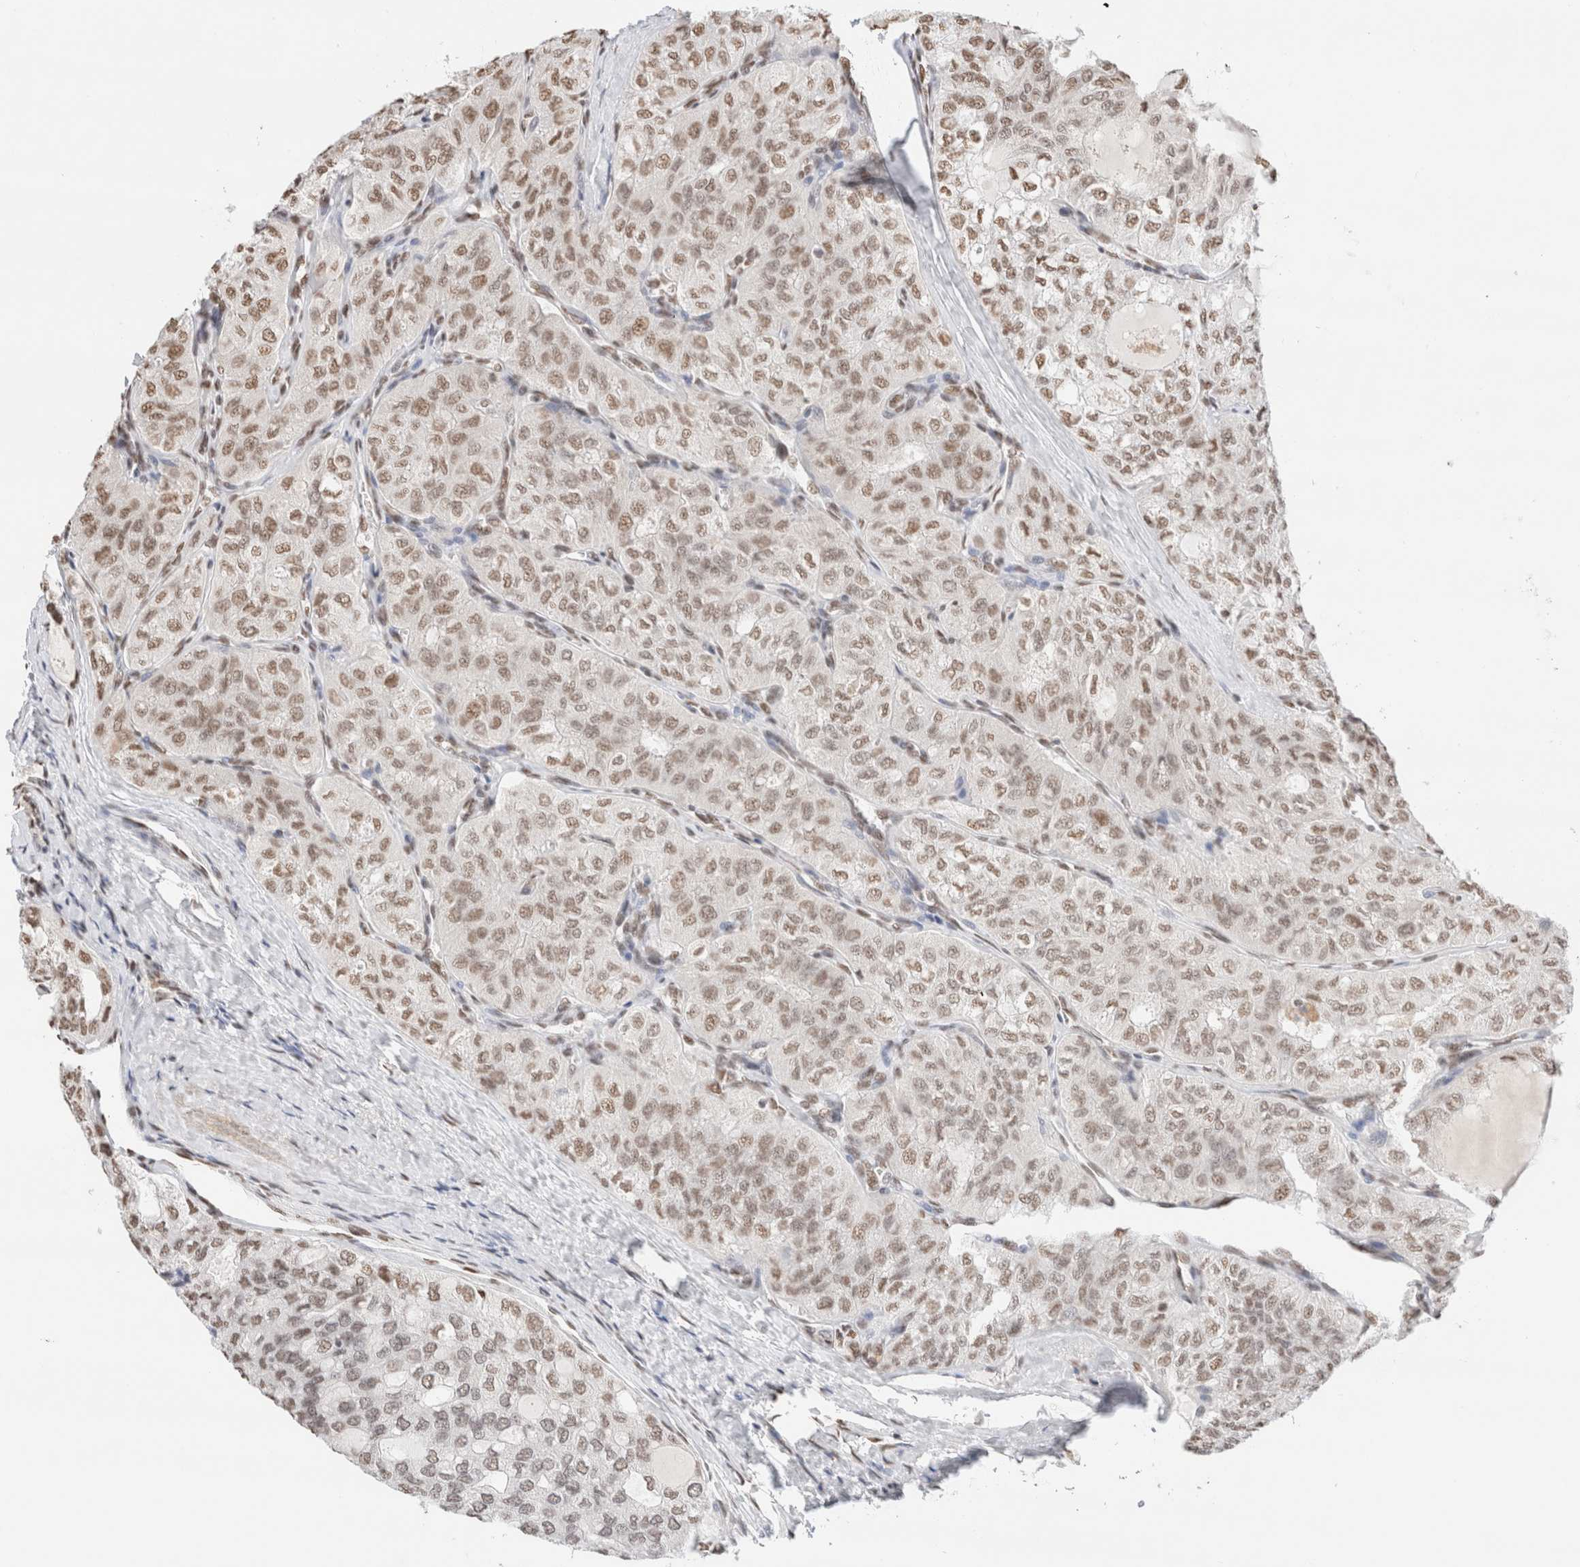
{"staining": {"intensity": "moderate", "quantity": ">75%", "location": "nuclear"}, "tissue": "thyroid cancer", "cell_type": "Tumor cells", "image_type": "cancer", "snomed": [{"axis": "morphology", "description": "Follicular adenoma carcinoma, NOS"}, {"axis": "topography", "description": "Thyroid gland"}], "caption": "Thyroid cancer stained for a protein demonstrates moderate nuclear positivity in tumor cells.", "gene": "SUPT3H", "patient": {"sex": "male", "age": 75}}